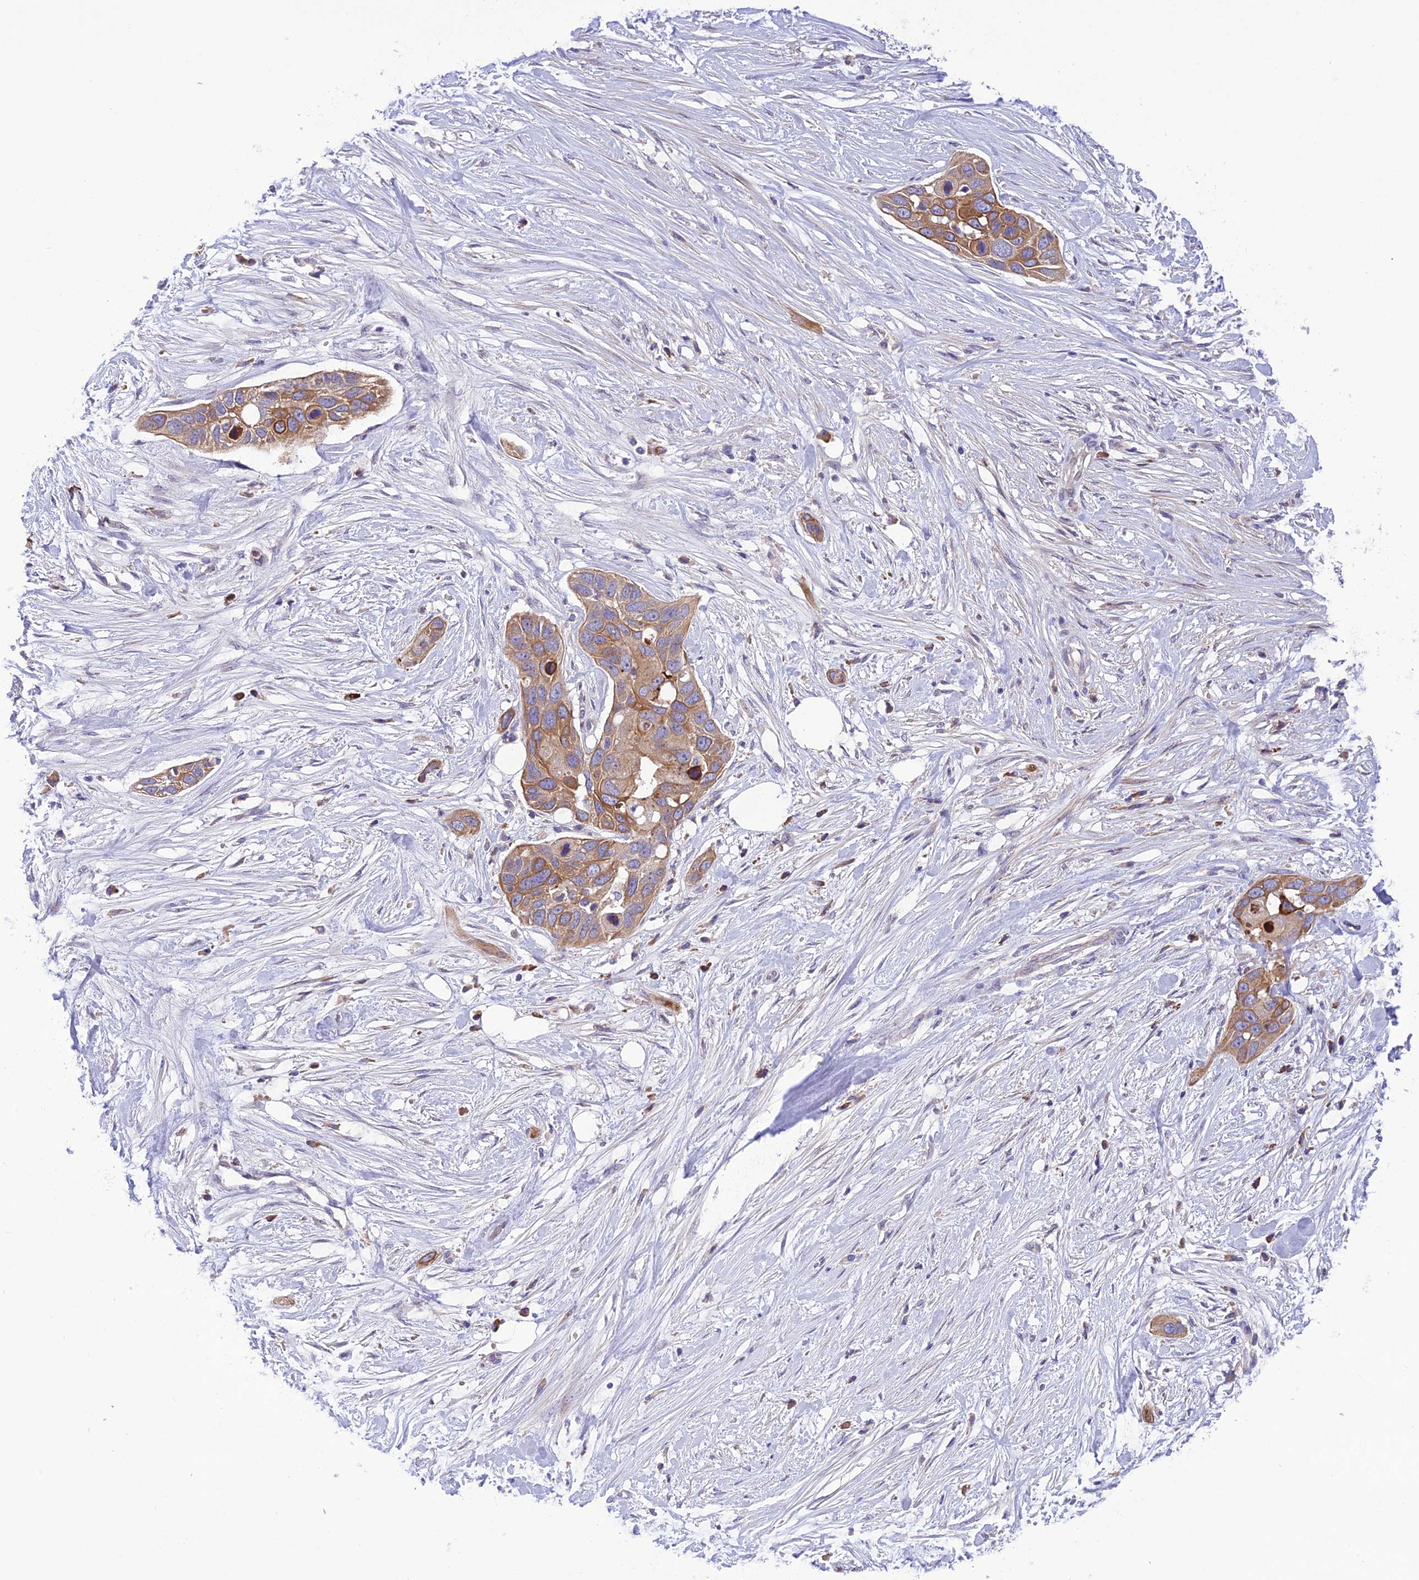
{"staining": {"intensity": "moderate", "quantity": ">75%", "location": "cytoplasmic/membranous"}, "tissue": "pancreatic cancer", "cell_type": "Tumor cells", "image_type": "cancer", "snomed": [{"axis": "morphology", "description": "Adenocarcinoma, NOS"}, {"axis": "topography", "description": "Pancreas"}], "caption": "Human pancreatic cancer stained for a protein (brown) reveals moderate cytoplasmic/membranous positive expression in approximately >75% of tumor cells.", "gene": "JMY", "patient": {"sex": "female", "age": 60}}